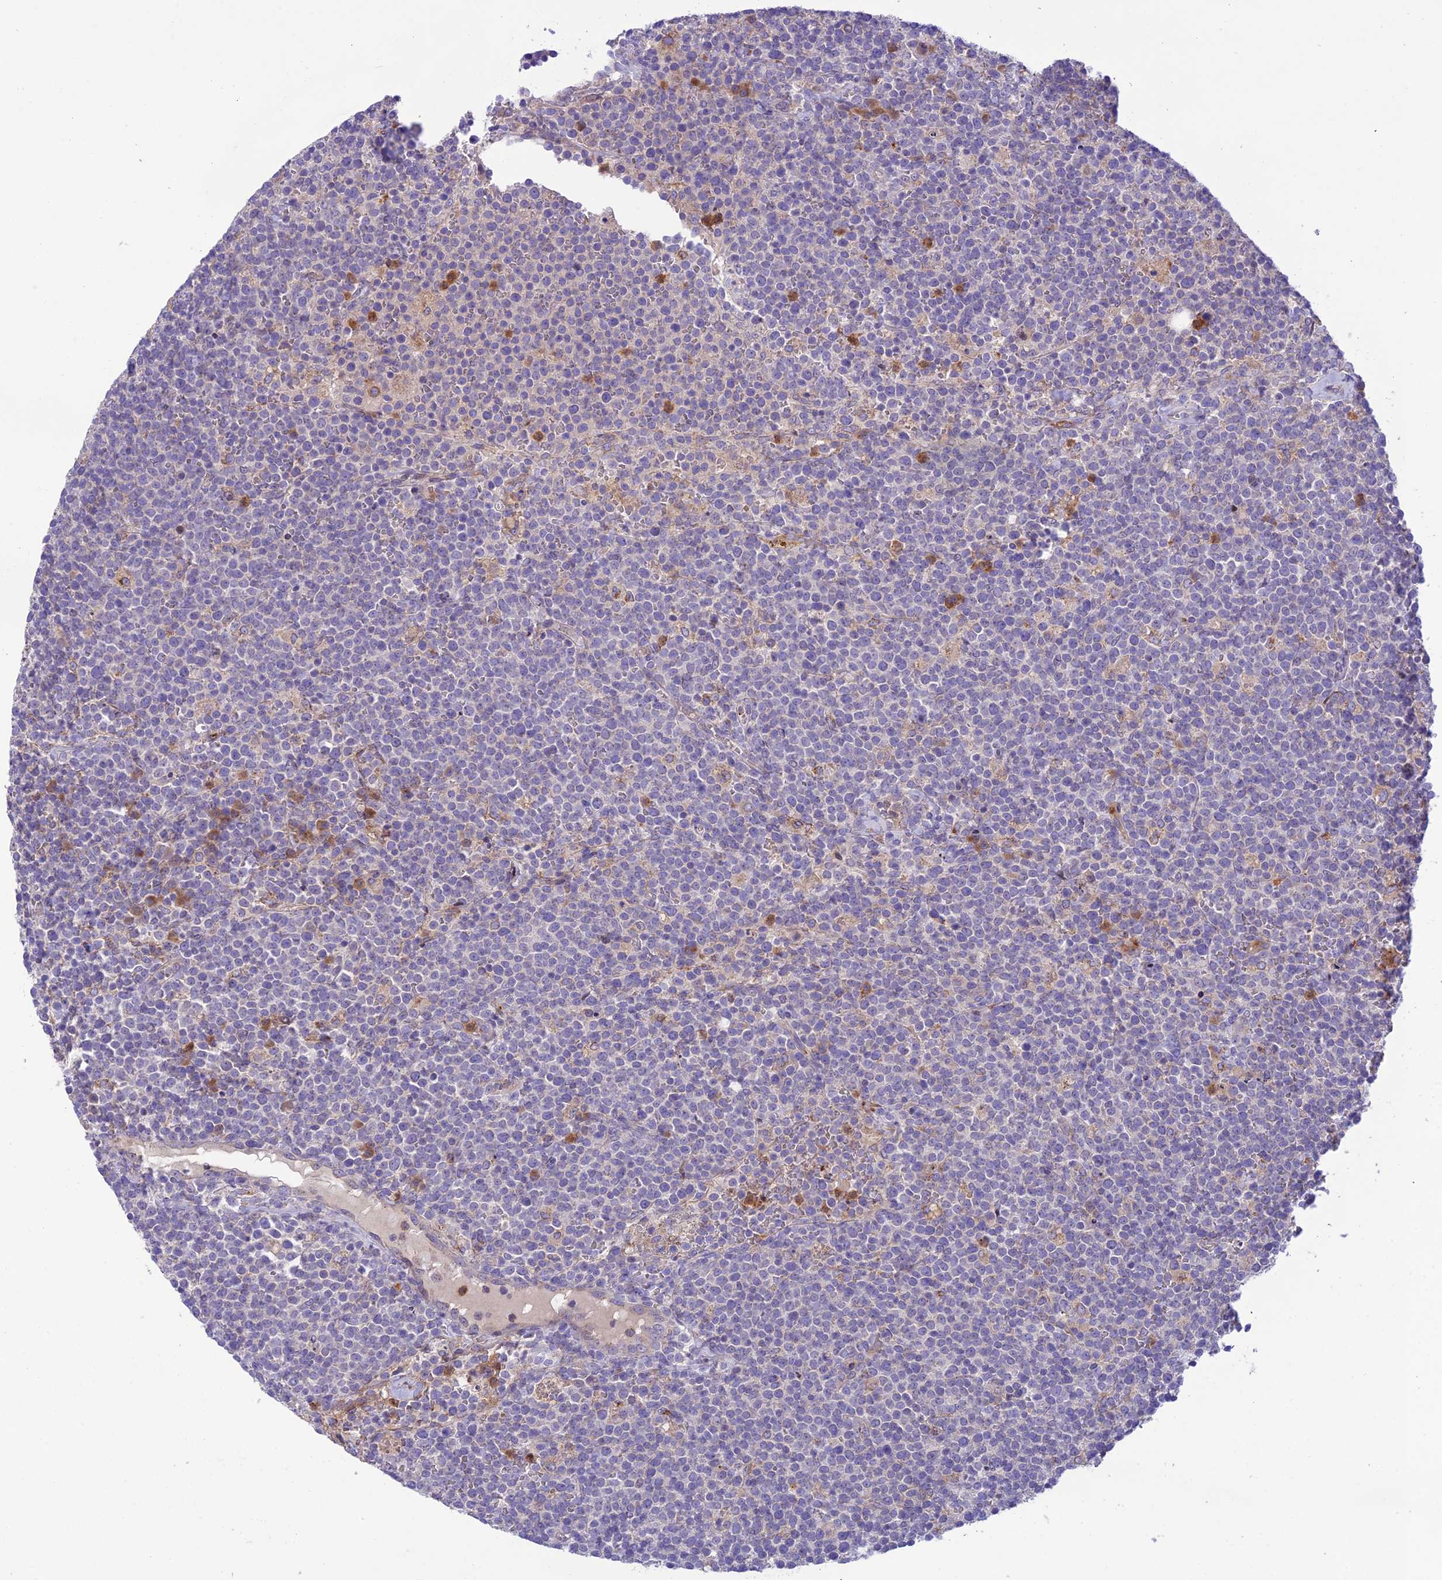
{"staining": {"intensity": "negative", "quantity": "none", "location": "none"}, "tissue": "lymphoma", "cell_type": "Tumor cells", "image_type": "cancer", "snomed": [{"axis": "morphology", "description": "Malignant lymphoma, non-Hodgkin's type, High grade"}, {"axis": "topography", "description": "Lymph node"}], "caption": "This is an IHC image of malignant lymphoma, non-Hodgkin's type (high-grade). There is no expression in tumor cells.", "gene": "JMY", "patient": {"sex": "male", "age": 61}}